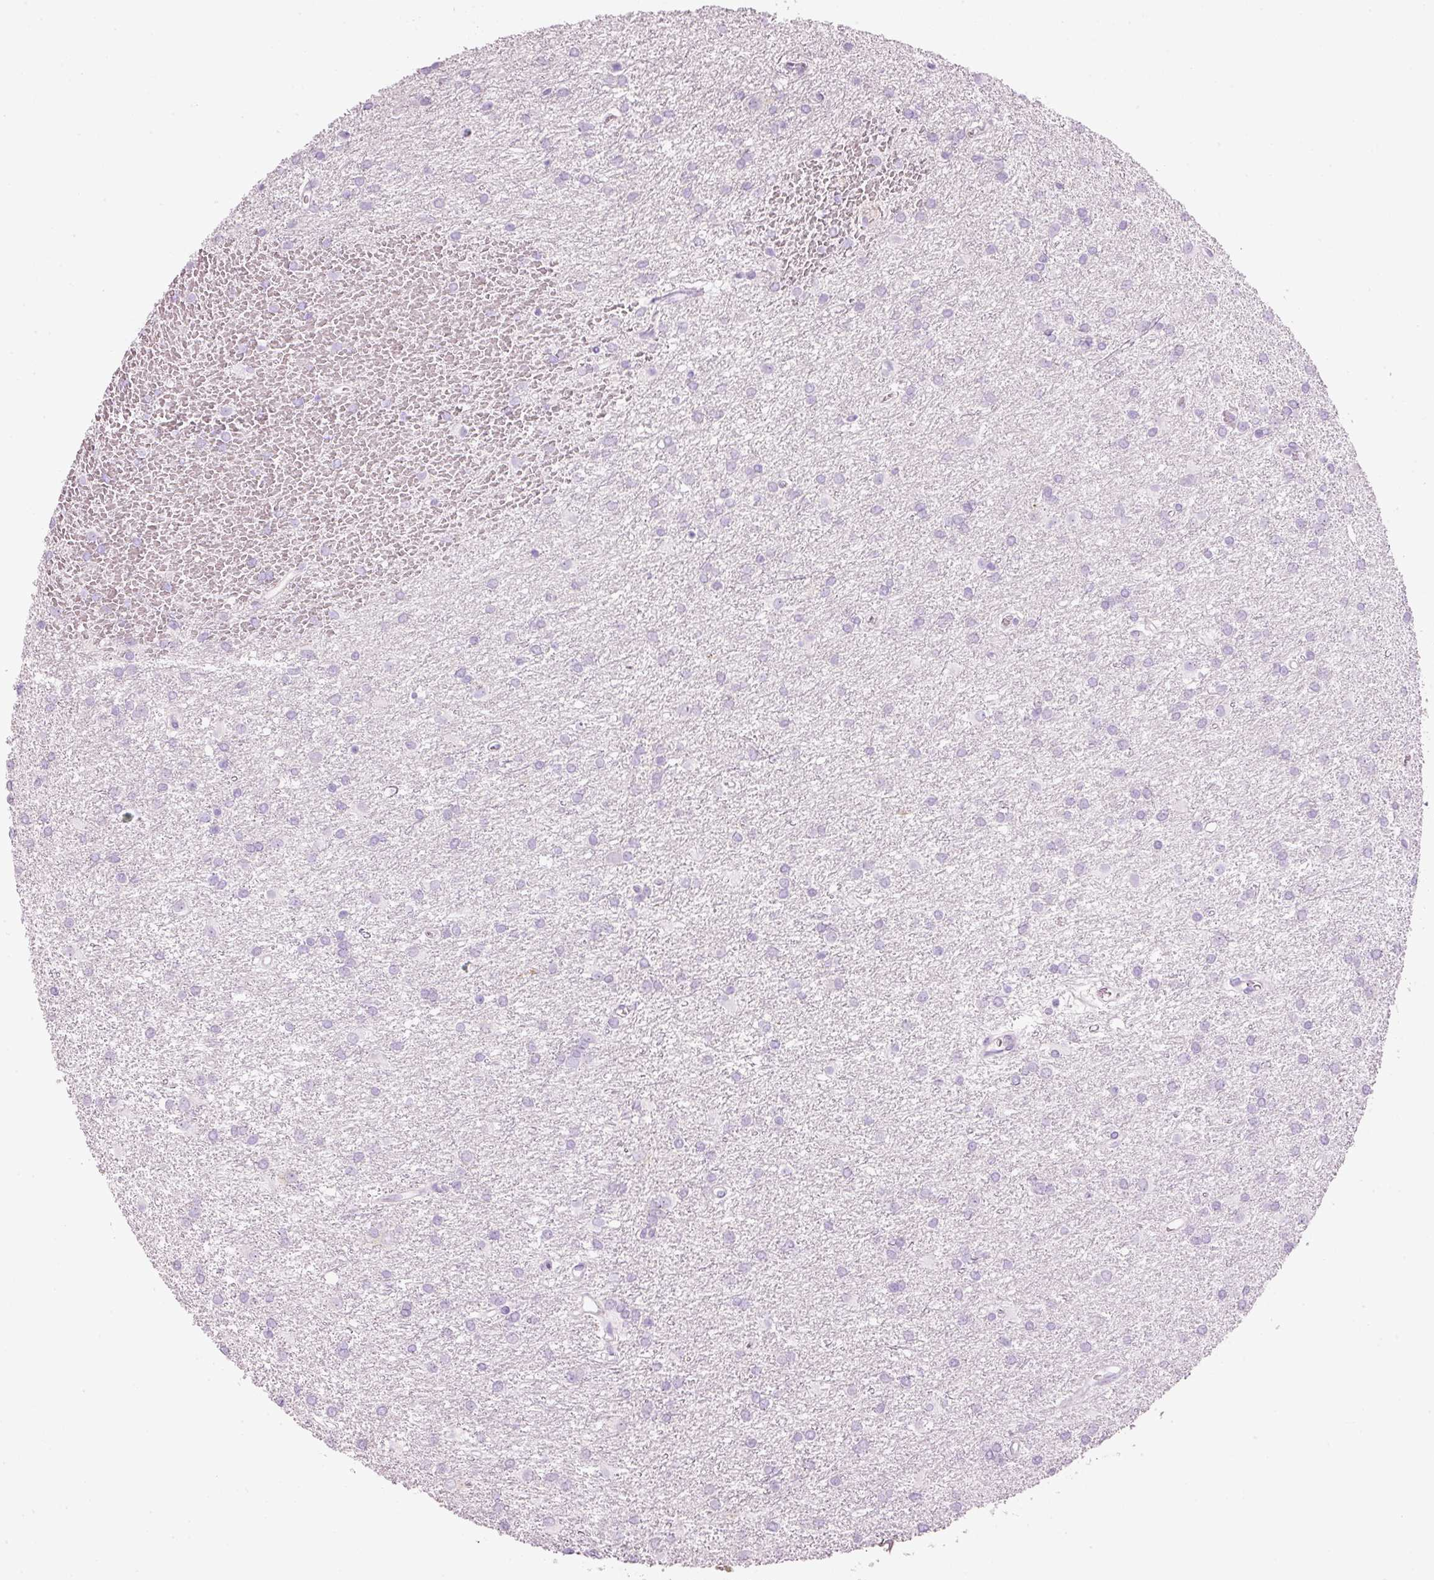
{"staining": {"intensity": "negative", "quantity": "none", "location": "none"}, "tissue": "glioma", "cell_type": "Tumor cells", "image_type": "cancer", "snomed": [{"axis": "morphology", "description": "Glioma, malignant, High grade"}, {"axis": "topography", "description": "Brain"}], "caption": "The image shows no staining of tumor cells in glioma. The staining was performed using DAB to visualize the protein expression in brown, while the nuclei were stained in blue with hematoxylin (Magnification: 20x).", "gene": "CARD16", "patient": {"sex": "female", "age": 50}}